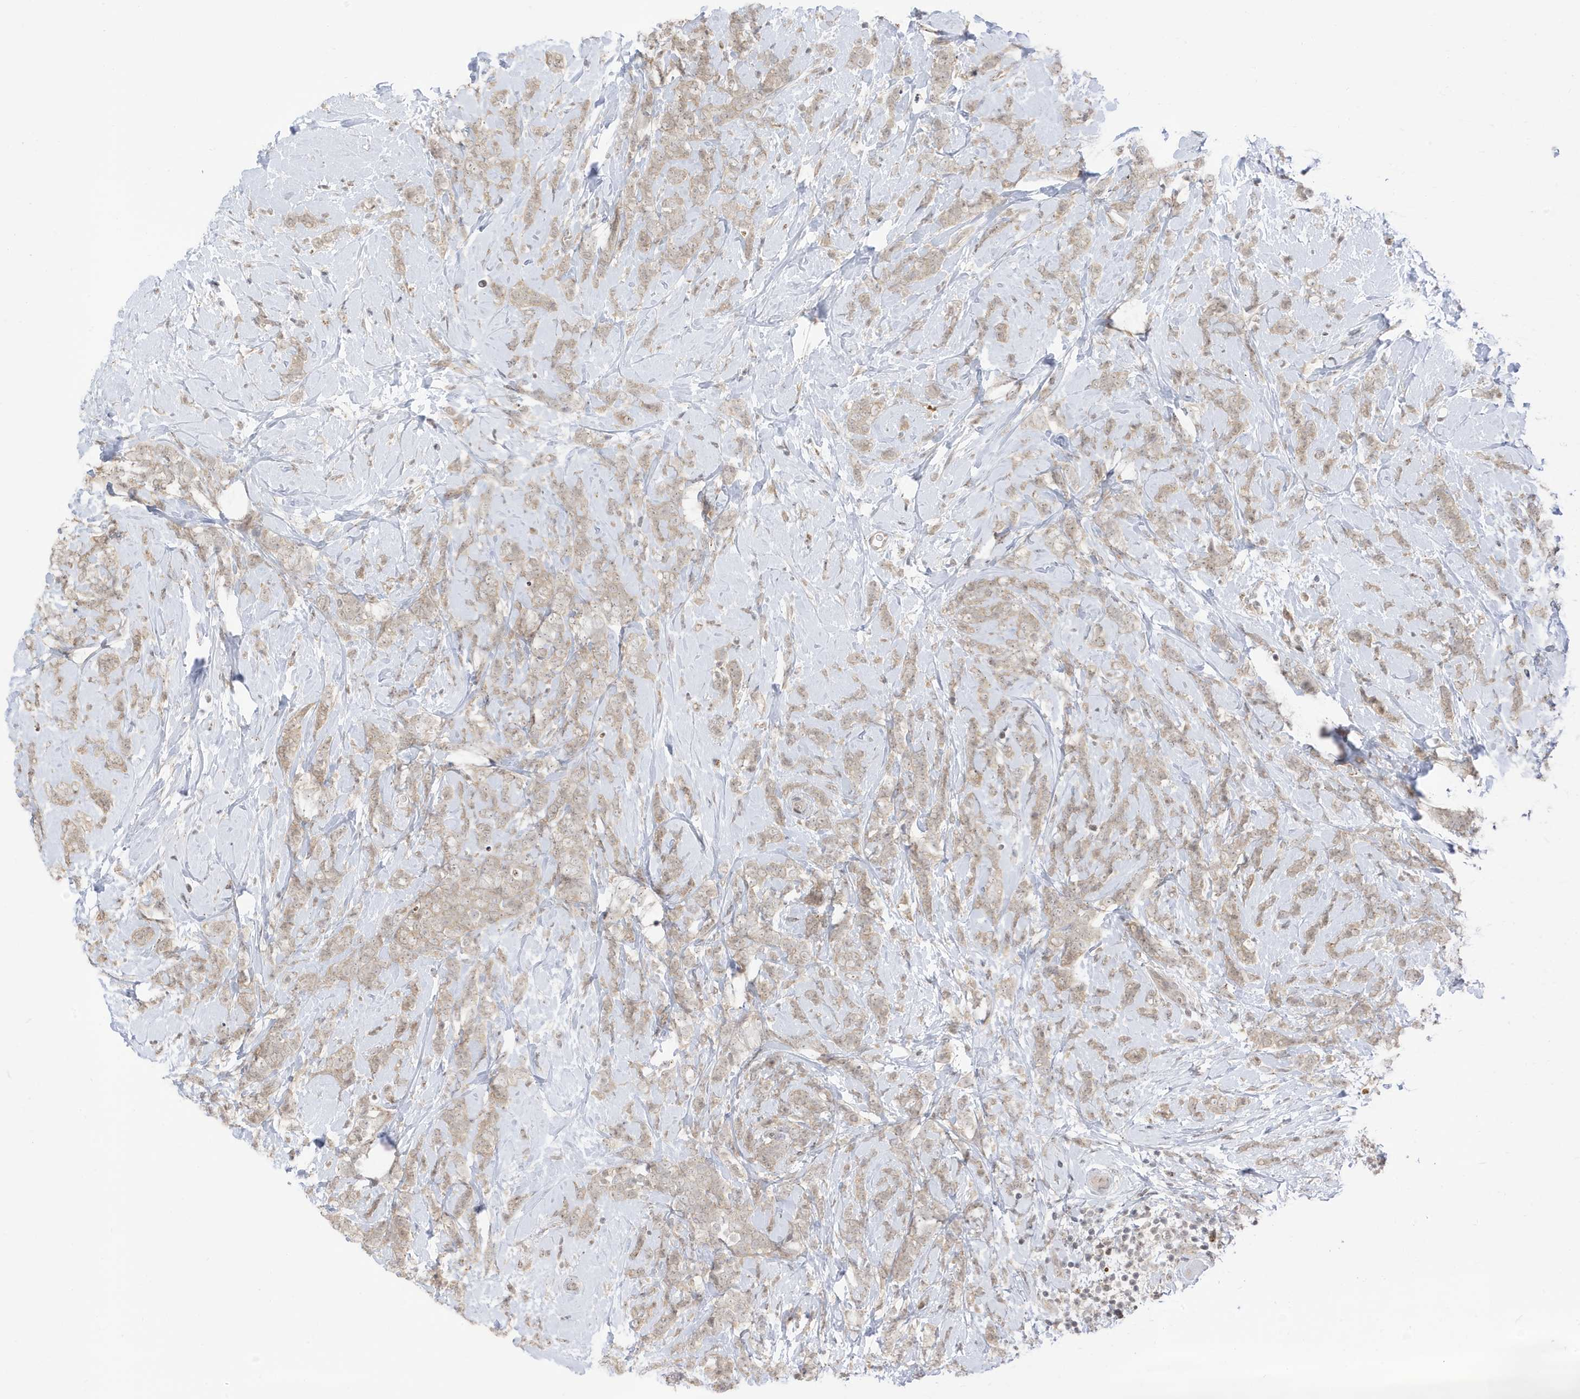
{"staining": {"intensity": "weak", "quantity": ">75%", "location": "cytoplasmic/membranous"}, "tissue": "breast cancer", "cell_type": "Tumor cells", "image_type": "cancer", "snomed": [{"axis": "morphology", "description": "Lobular carcinoma"}, {"axis": "topography", "description": "Breast"}], "caption": "Weak cytoplasmic/membranous positivity is appreciated in about >75% of tumor cells in lobular carcinoma (breast).", "gene": "TAB3", "patient": {"sex": "female", "age": 58}}